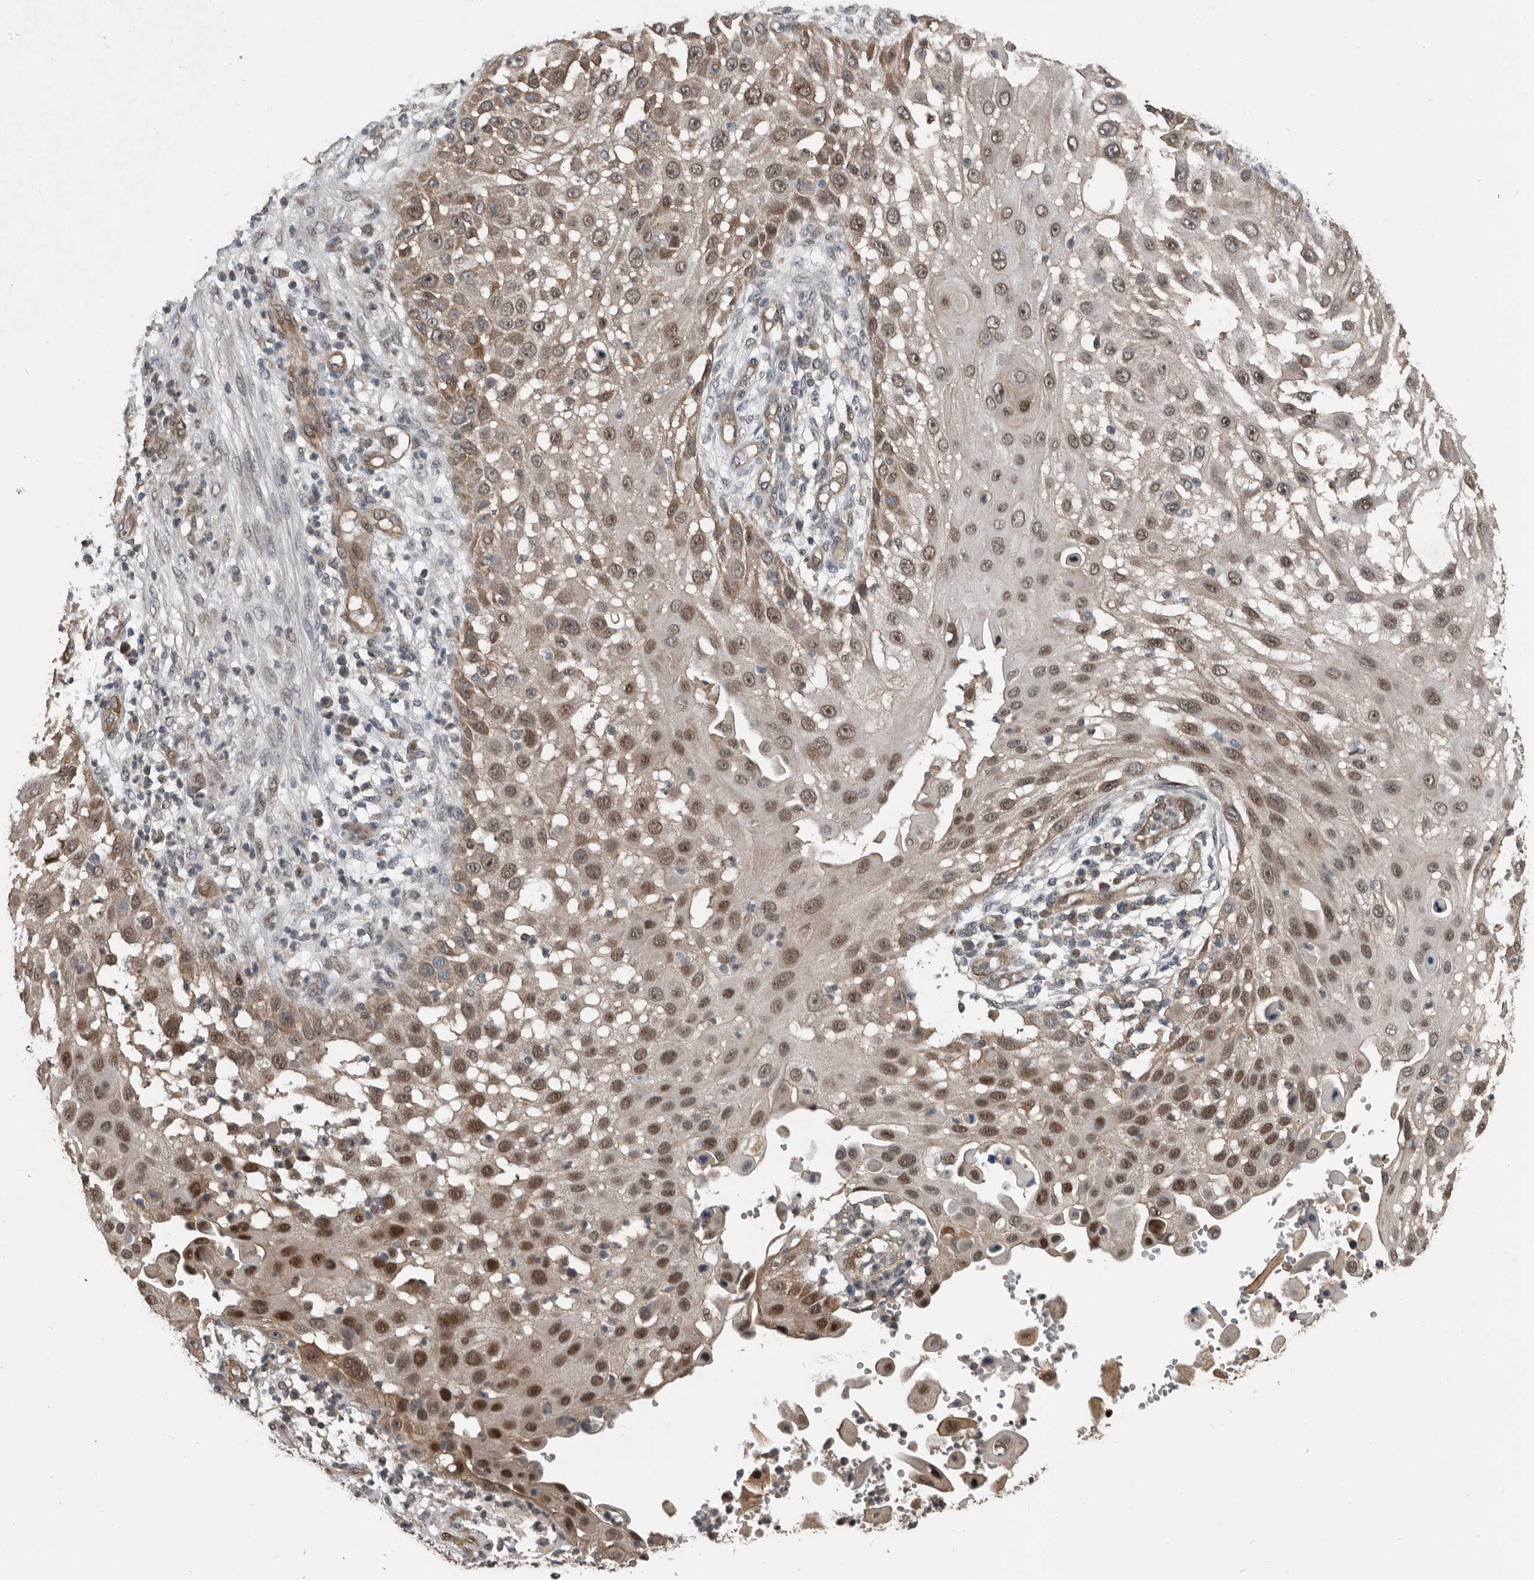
{"staining": {"intensity": "moderate", "quantity": ">75%", "location": "nuclear"}, "tissue": "skin cancer", "cell_type": "Tumor cells", "image_type": "cancer", "snomed": [{"axis": "morphology", "description": "Squamous cell carcinoma, NOS"}, {"axis": "topography", "description": "Skin"}], "caption": "Skin cancer was stained to show a protein in brown. There is medium levels of moderate nuclear expression in about >75% of tumor cells.", "gene": "YOD1", "patient": {"sex": "female", "age": 44}}